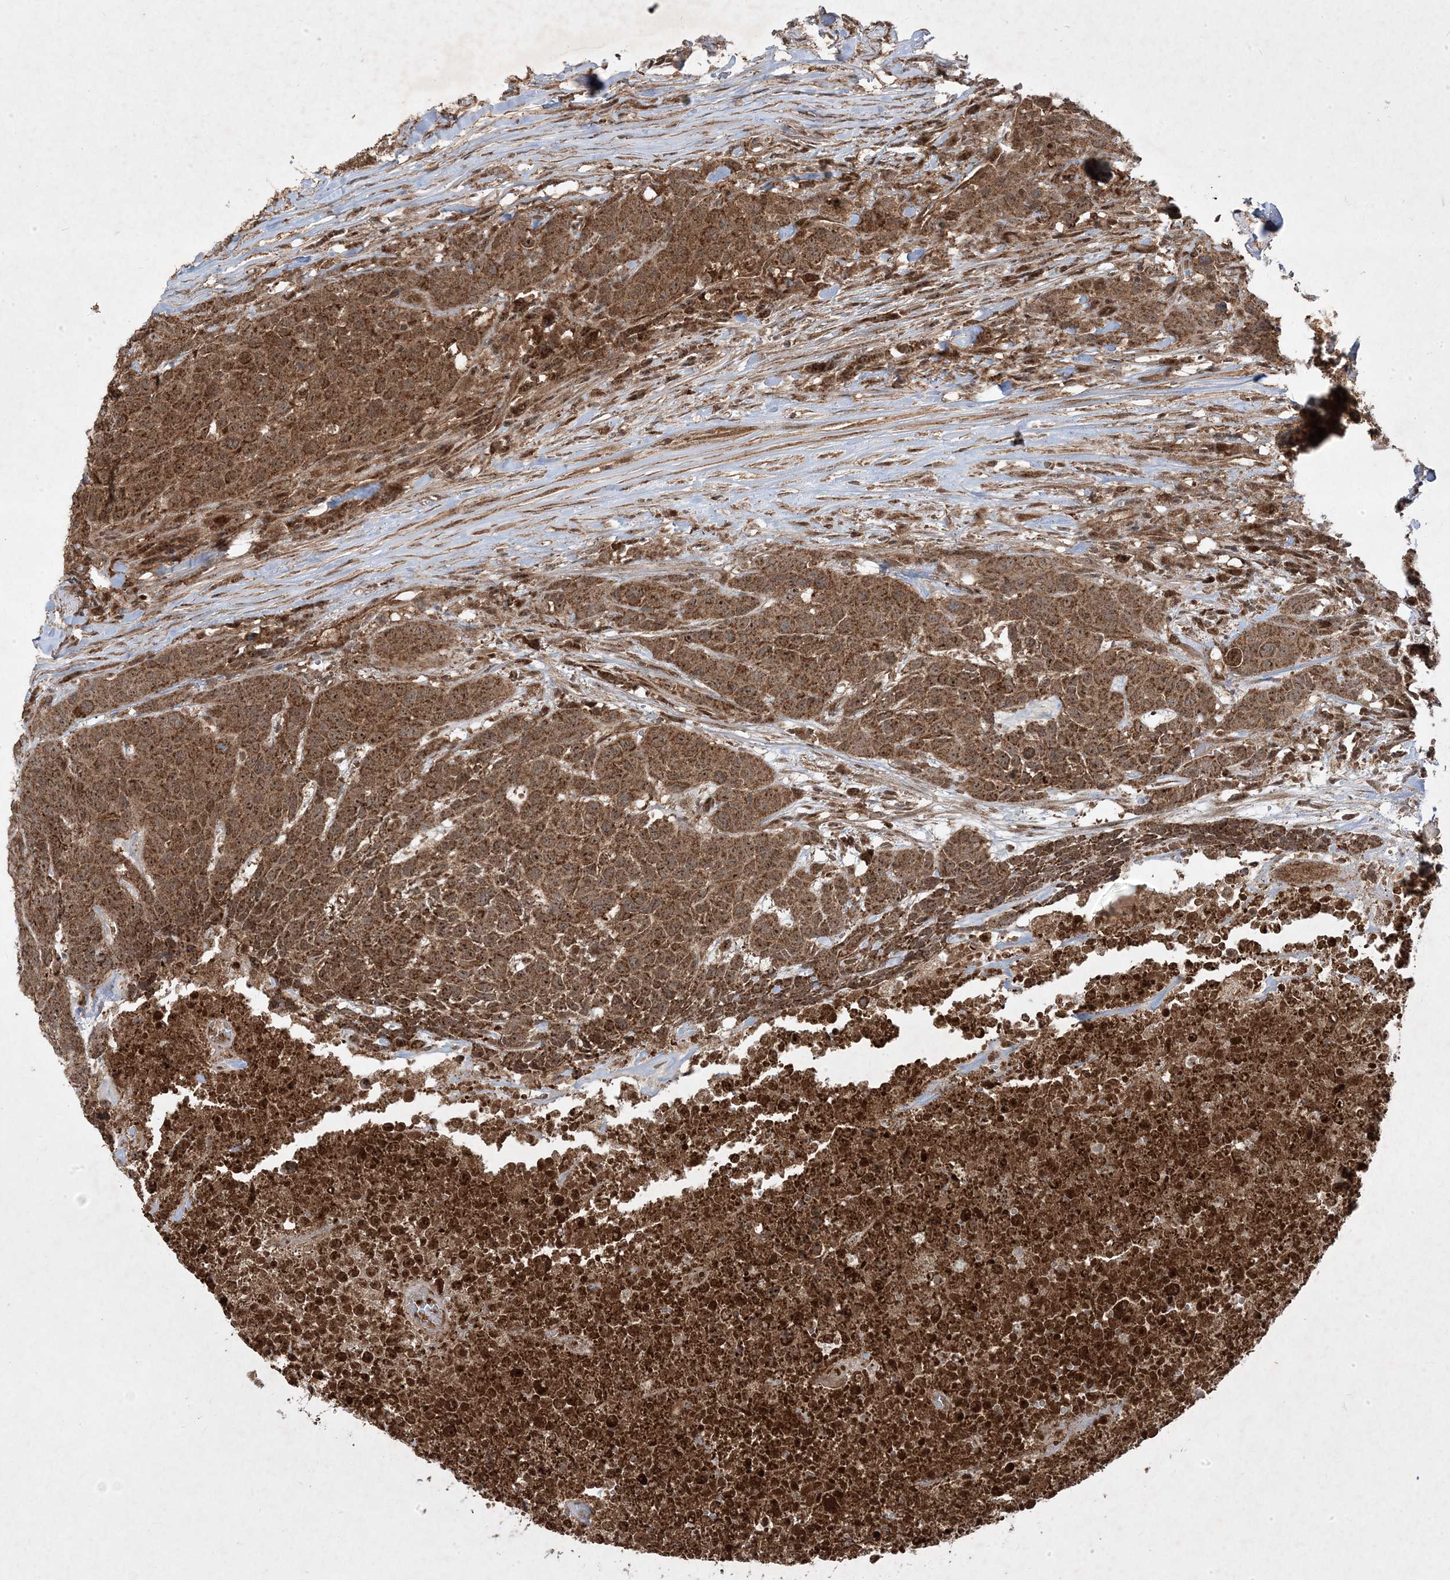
{"staining": {"intensity": "moderate", "quantity": ">75%", "location": "cytoplasmic/membranous,nuclear"}, "tissue": "head and neck cancer", "cell_type": "Tumor cells", "image_type": "cancer", "snomed": [{"axis": "morphology", "description": "Squamous cell carcinoma, NOS"}, {"axis": "topography", "description": "Head-Neck"}], "caption": "Head and neck cancer stained with IHC demonstrates moderate cytoplasmic/membranous and nuclear positivity in about >75% of tumor cells.", "gene": "PLEKHM2", "patient": {"sex": "male", "age": 66}}